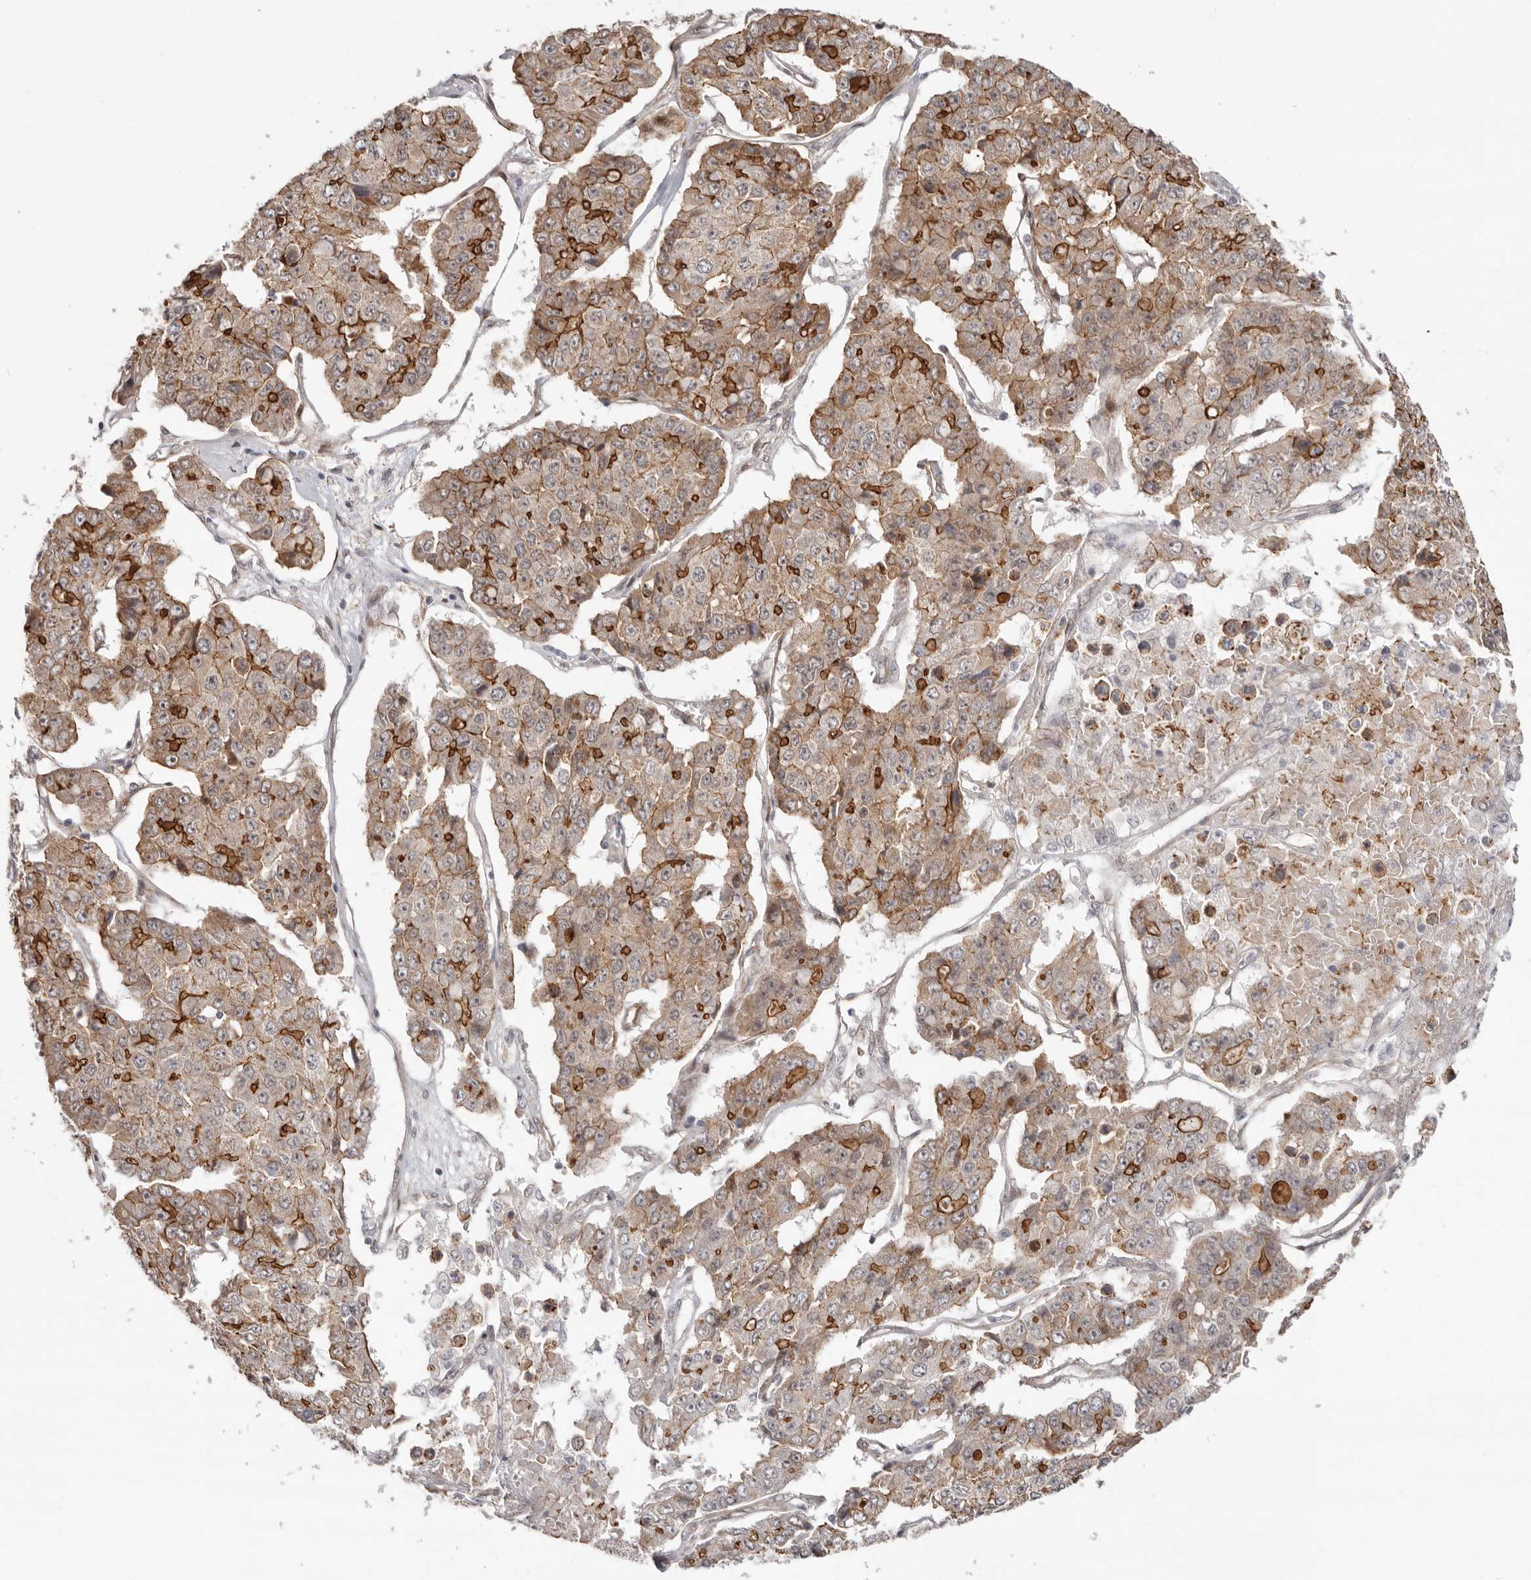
{"staining": {"intensity": "moderate", "quantity": "25%-75%", "location": "cytoplasmic/membranous"}, "tissue": "pancreatic cancer", "cell_type": "Tumor cells", "image_type": "cancer", "snomed": [{"axis": "morphology", "description": "Adenocarcinoma, NOS"}, {"axis": "topography", "description": "Pancreas"}], "caption": "Pancreatic cancer stained for a protein (brown) demonstrates moderate cytoplasmic/membranous positive positivity in about 25%-75% of tumor cells.", "gene": "SZT2", "patient": {"sex": "male", "age": 50}}